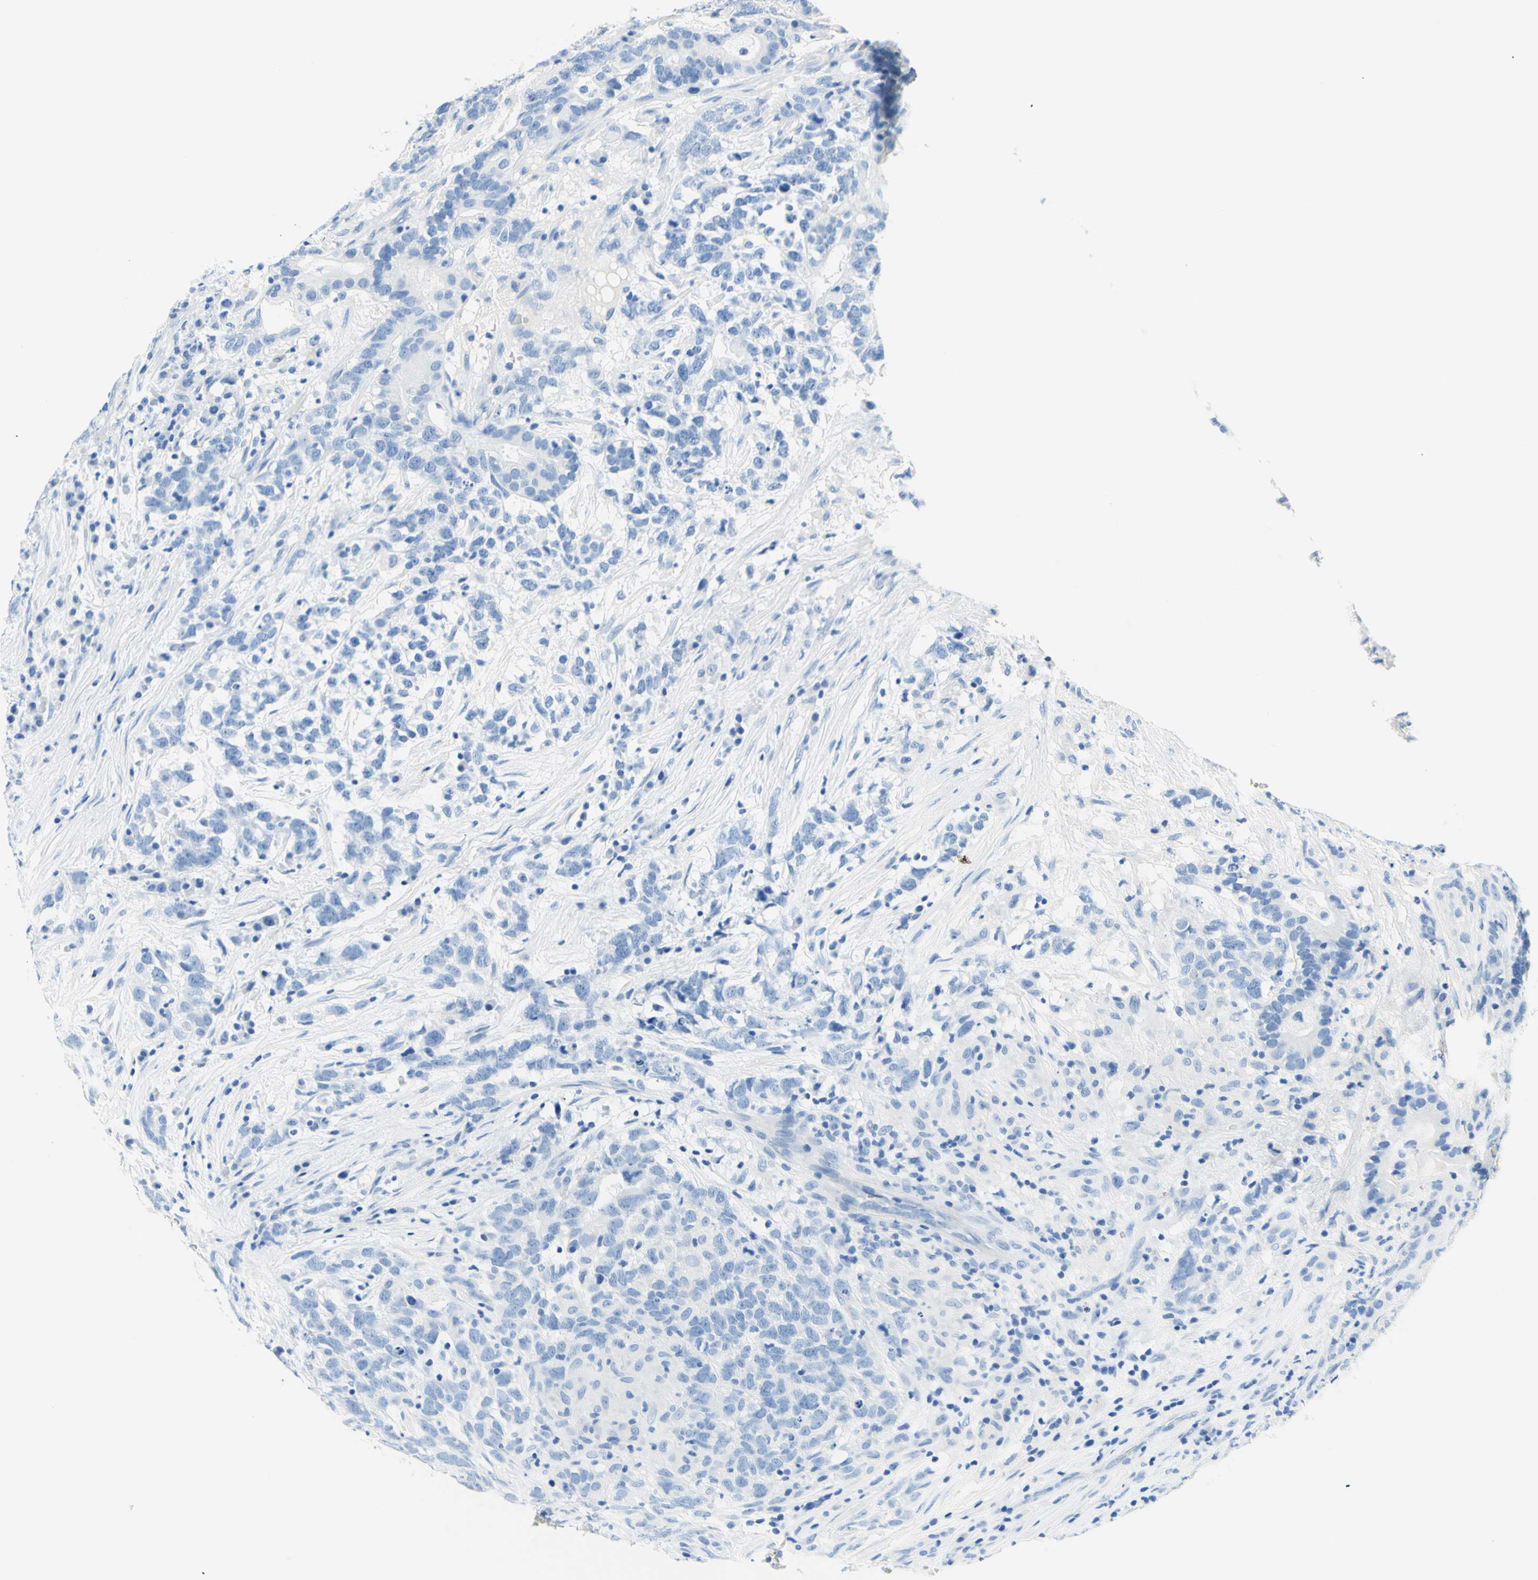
{"staining": {"intensity": "negative", "quantity": "none", "location": "none"}, "tissue": "testis cancer", "cell_type": "Tumor cells", "image_type": "cancer", "snomed": [{"axis": "morphology", "description": "Carcinoma, Embryonal, NOS"}, {"axis": "topography", "description": "Testis"}], "caption": "IHC photomicrograph of embryonal carcinoma (testis) stained for a protein (brown), which reveals no positivity in tumor cells. Nuclei are stained in blue.", "gene": "MYH2", "patient": {"sex": "male", "age": 26}}